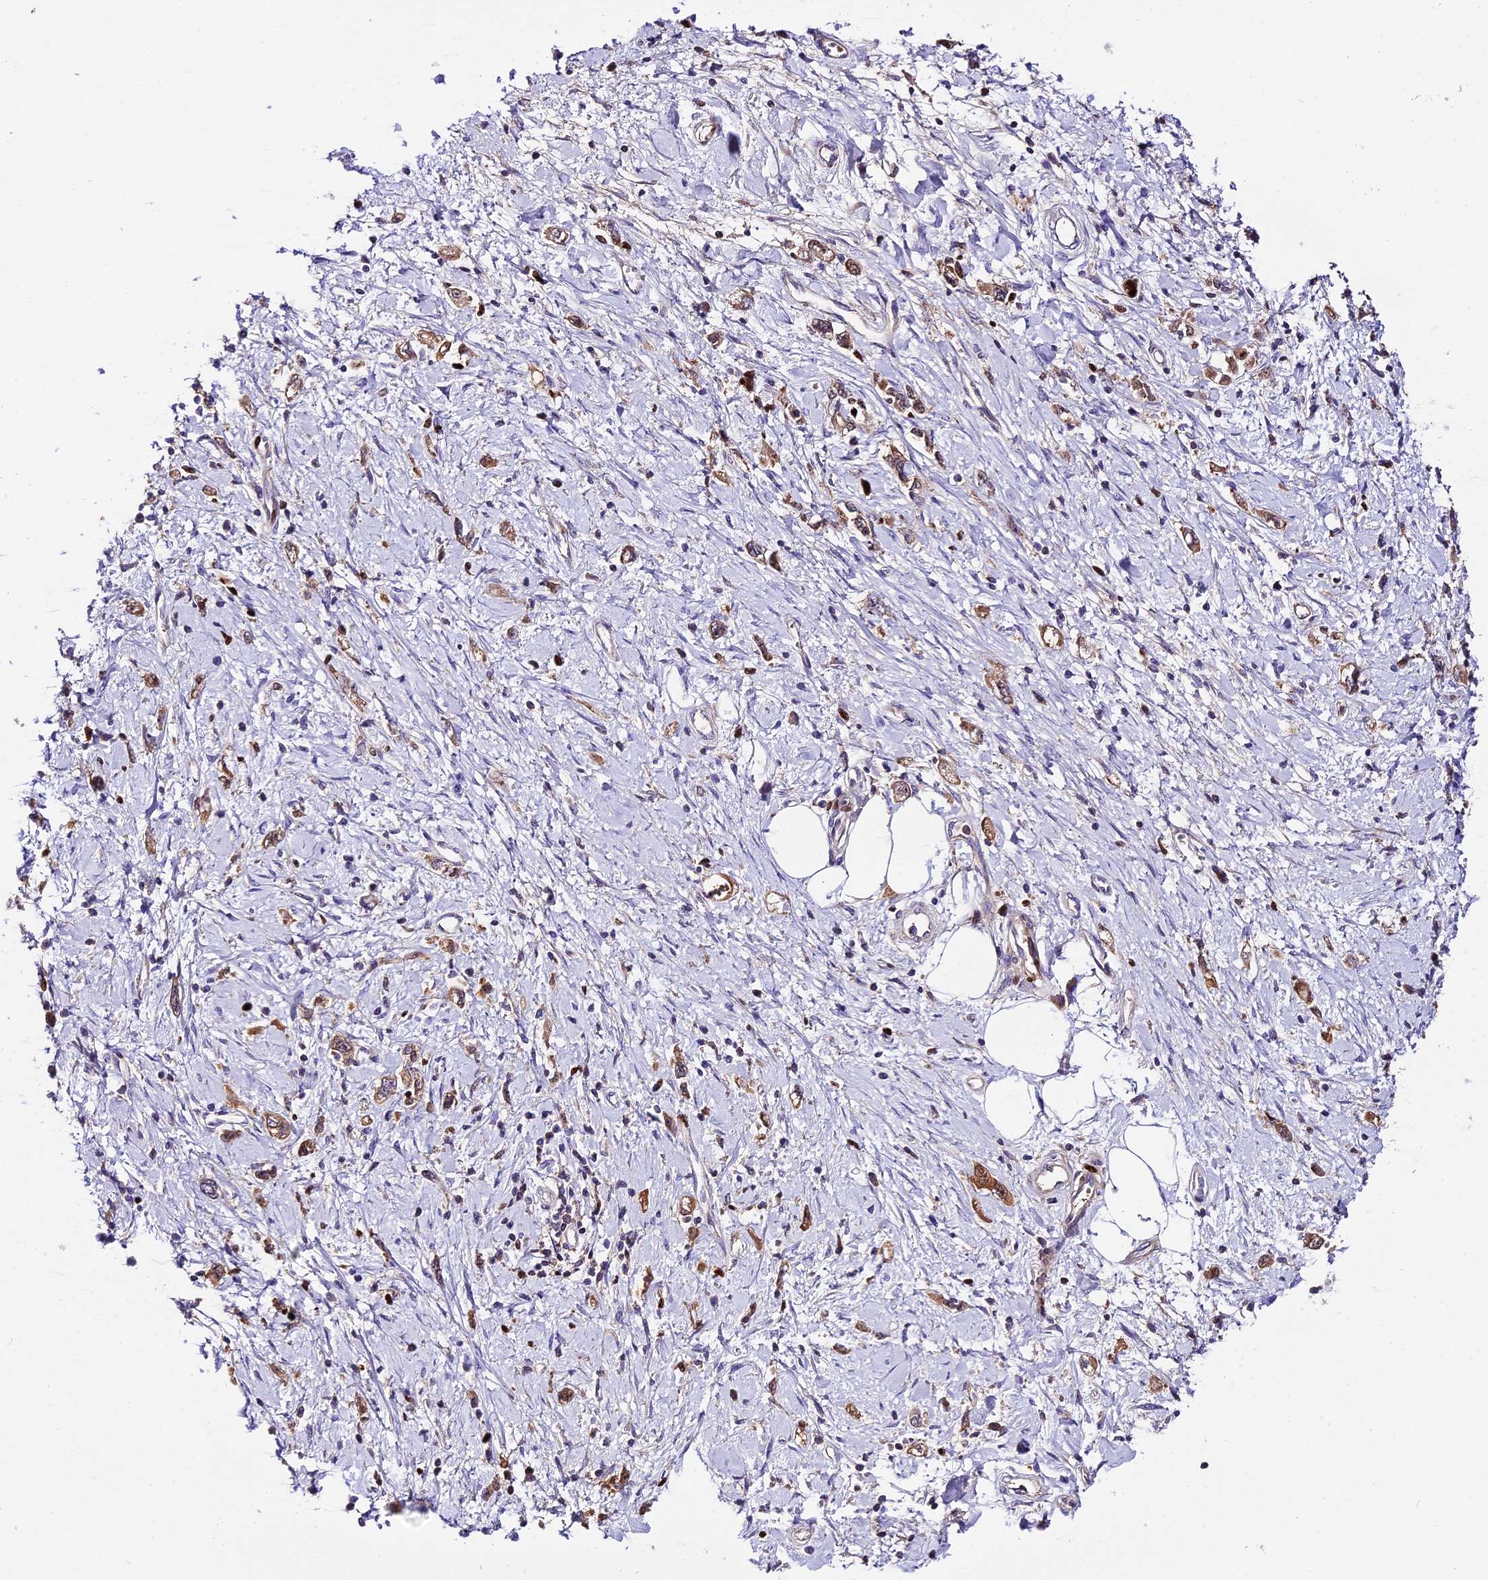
{"staining": {"intensity": "moderate", "quantity": ">75%", "location": "cytoplasmic/membranous,nuclear"}, "tissue": "stomach cancer", "cell_type": "Tumor cells", "image_type": "cancer", "snomed": [{"axis": "morphology", "description": "Adenocarcinoma, NOS"}, {"axis": "topography", "description": "Stomach"}], "caption": "DAB (3,3'-diaminobenzidine) immunohistochemical staining of stomach adenocarcinoma shows moderate cytoplasmic/membranous and nuclear protein positivity in approximately >75% of tumor cells. (DAB (3,3'-diaminobenzidine) IHC, brown staining for protein, blue staining for nuclei).", "gene": "MAP3K7CL", "patient": {"sex": "female", "age": 76}}